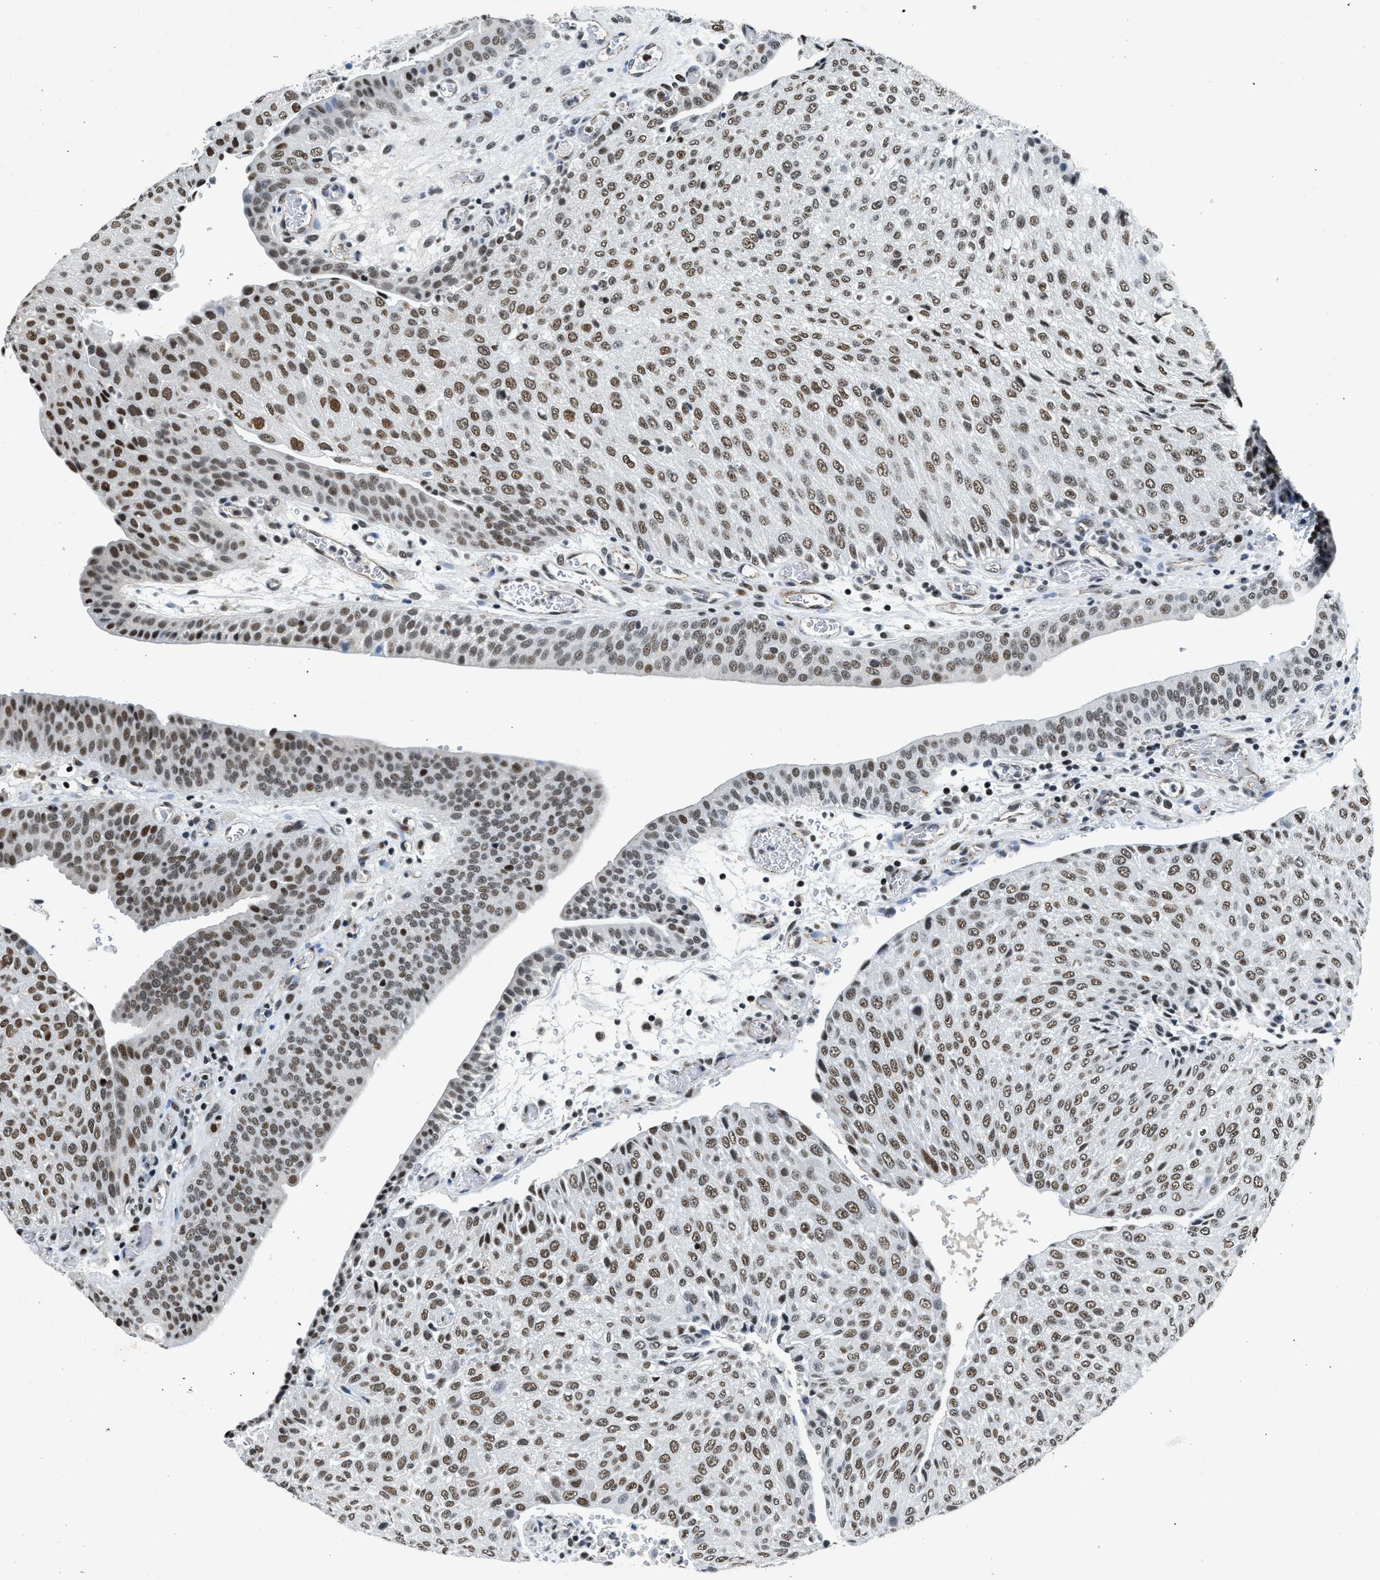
{"staining": {"intensity": "moderate", "quantity": ">75%", "location": "nuclear"}, "tissue": "urothelial cancer", "cell_type": "Tumor cells", "image_type": "cancer", "snomed": [{"axis": "morphology", "description": "Urothelial carcinoma, Low grade"}, {"axis": "morphology", "description": "Urothelial carcinoma, High grade"}, {"axis": "topography", "description": "Urinary bladder"}], "caption": "This histopathology image displays immunohistochemistry staining of urothelial carcinoma (low-grade), with medium moderate nuclear positivity in about >75% of tumor cells.", "gene": "CCNE1", "patient": {"sex": "male", "age": 35}}